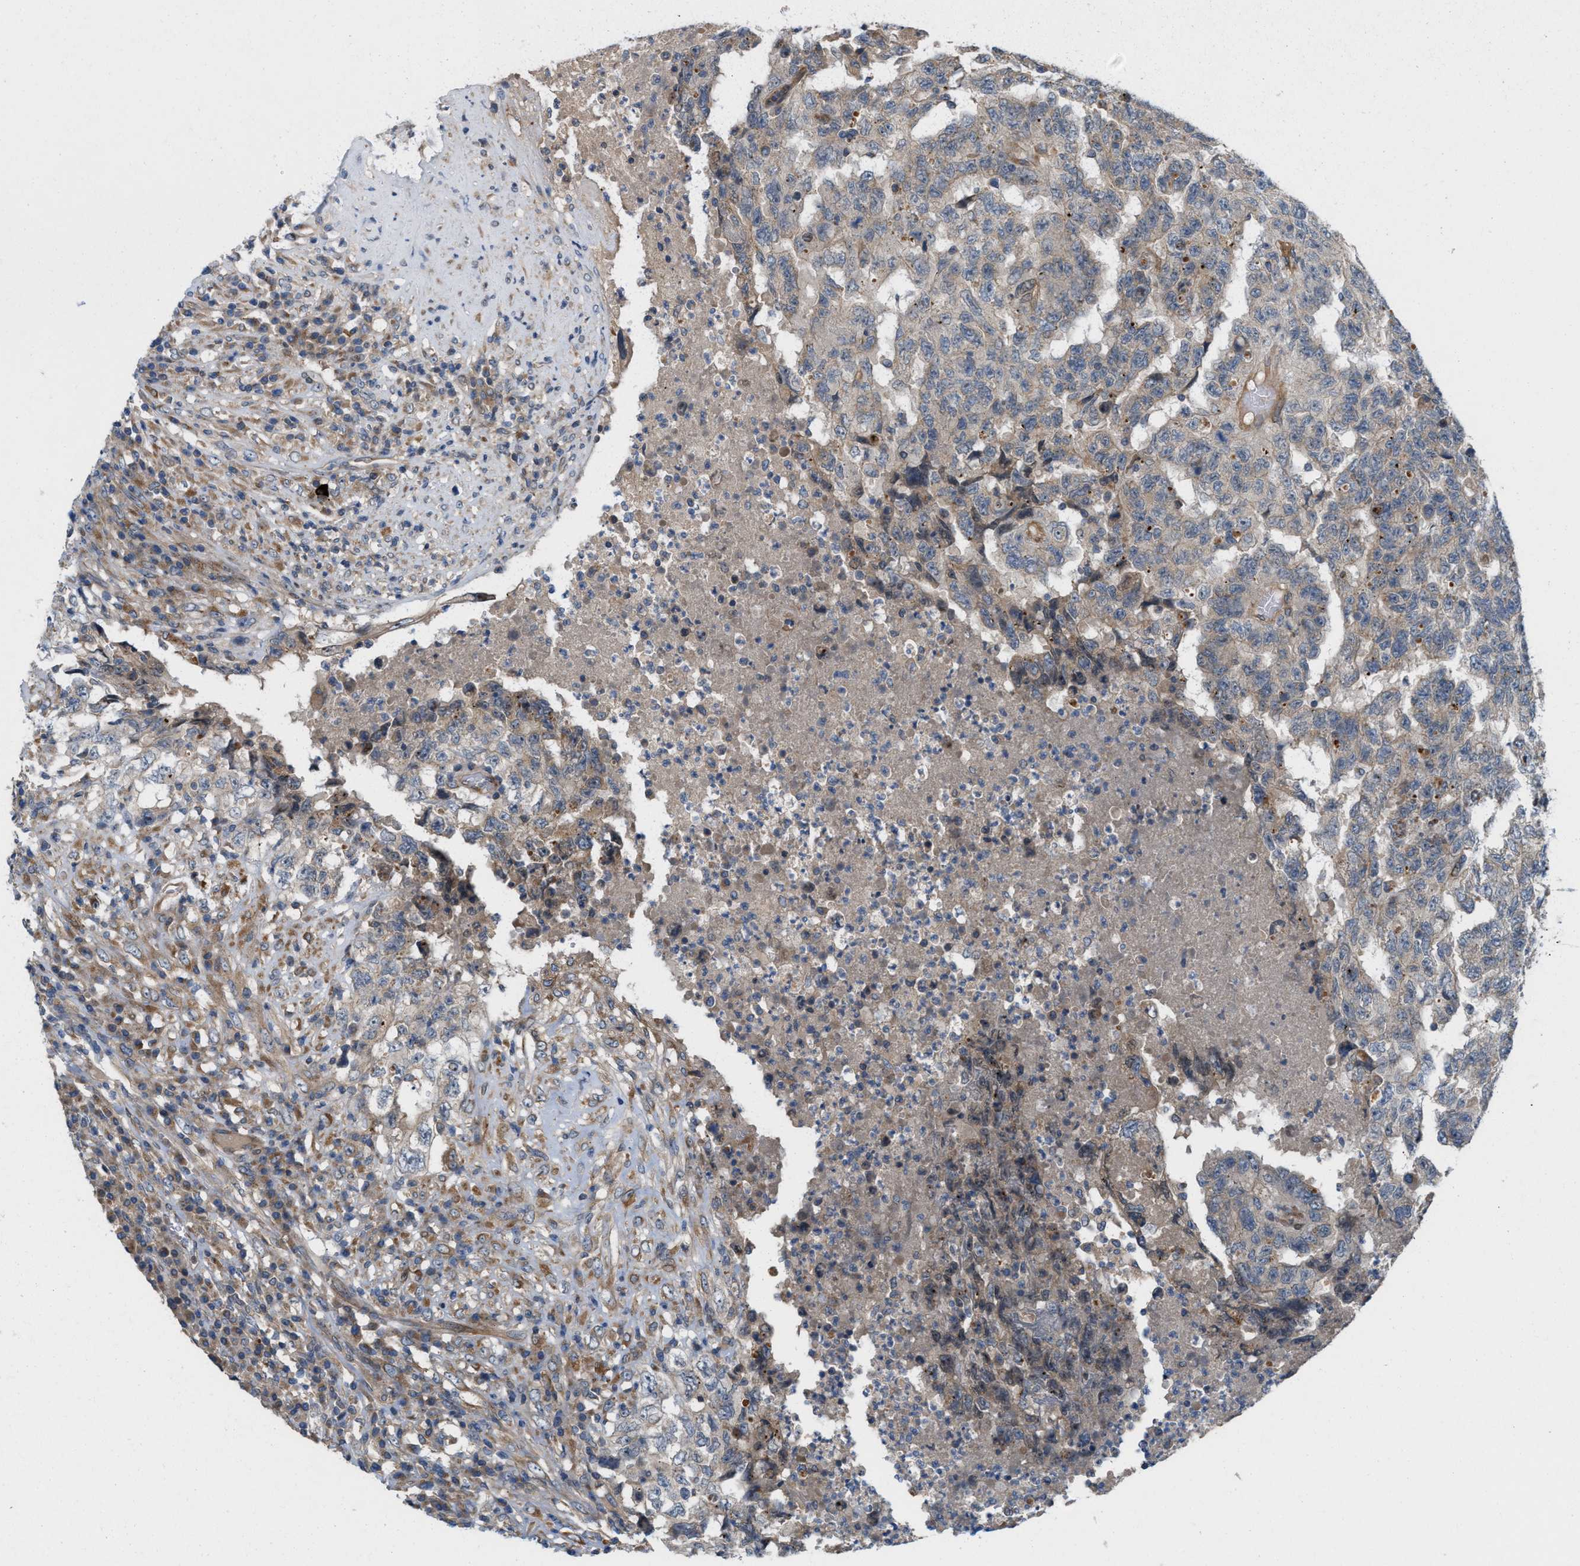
{"staining": {"intensity": "weak", "quantity": "<25%", "location": "cytoplasmic/membranous"}, "tissue": "testis cancer", "cell_type": "Tumor cells", "image_type": "cancer", "snomed": [{"axis": "morphology", "description": "Necrosis, NOS"}, {"axis": "morphology", "description": "Carcinoma, Embryonal, NOS"}, {"axis": "topography", "description": "Testis"}], "caption": "High magnification brightfield microscopy of testis cancer (embryonal carcinoma) stained with DAB (brown) and counterstained with hematoxylin (blue): tumor cells show no significant staining. The staining was performed using DAB (3,3'-diaminobenzidine) to visualize the protein expression in brown, while the nuclei were stained in blue with hematoxylin (Magnification: 20x).", "gene": "CYB5D1", "patient": {"sex": "male", "age": 19}}